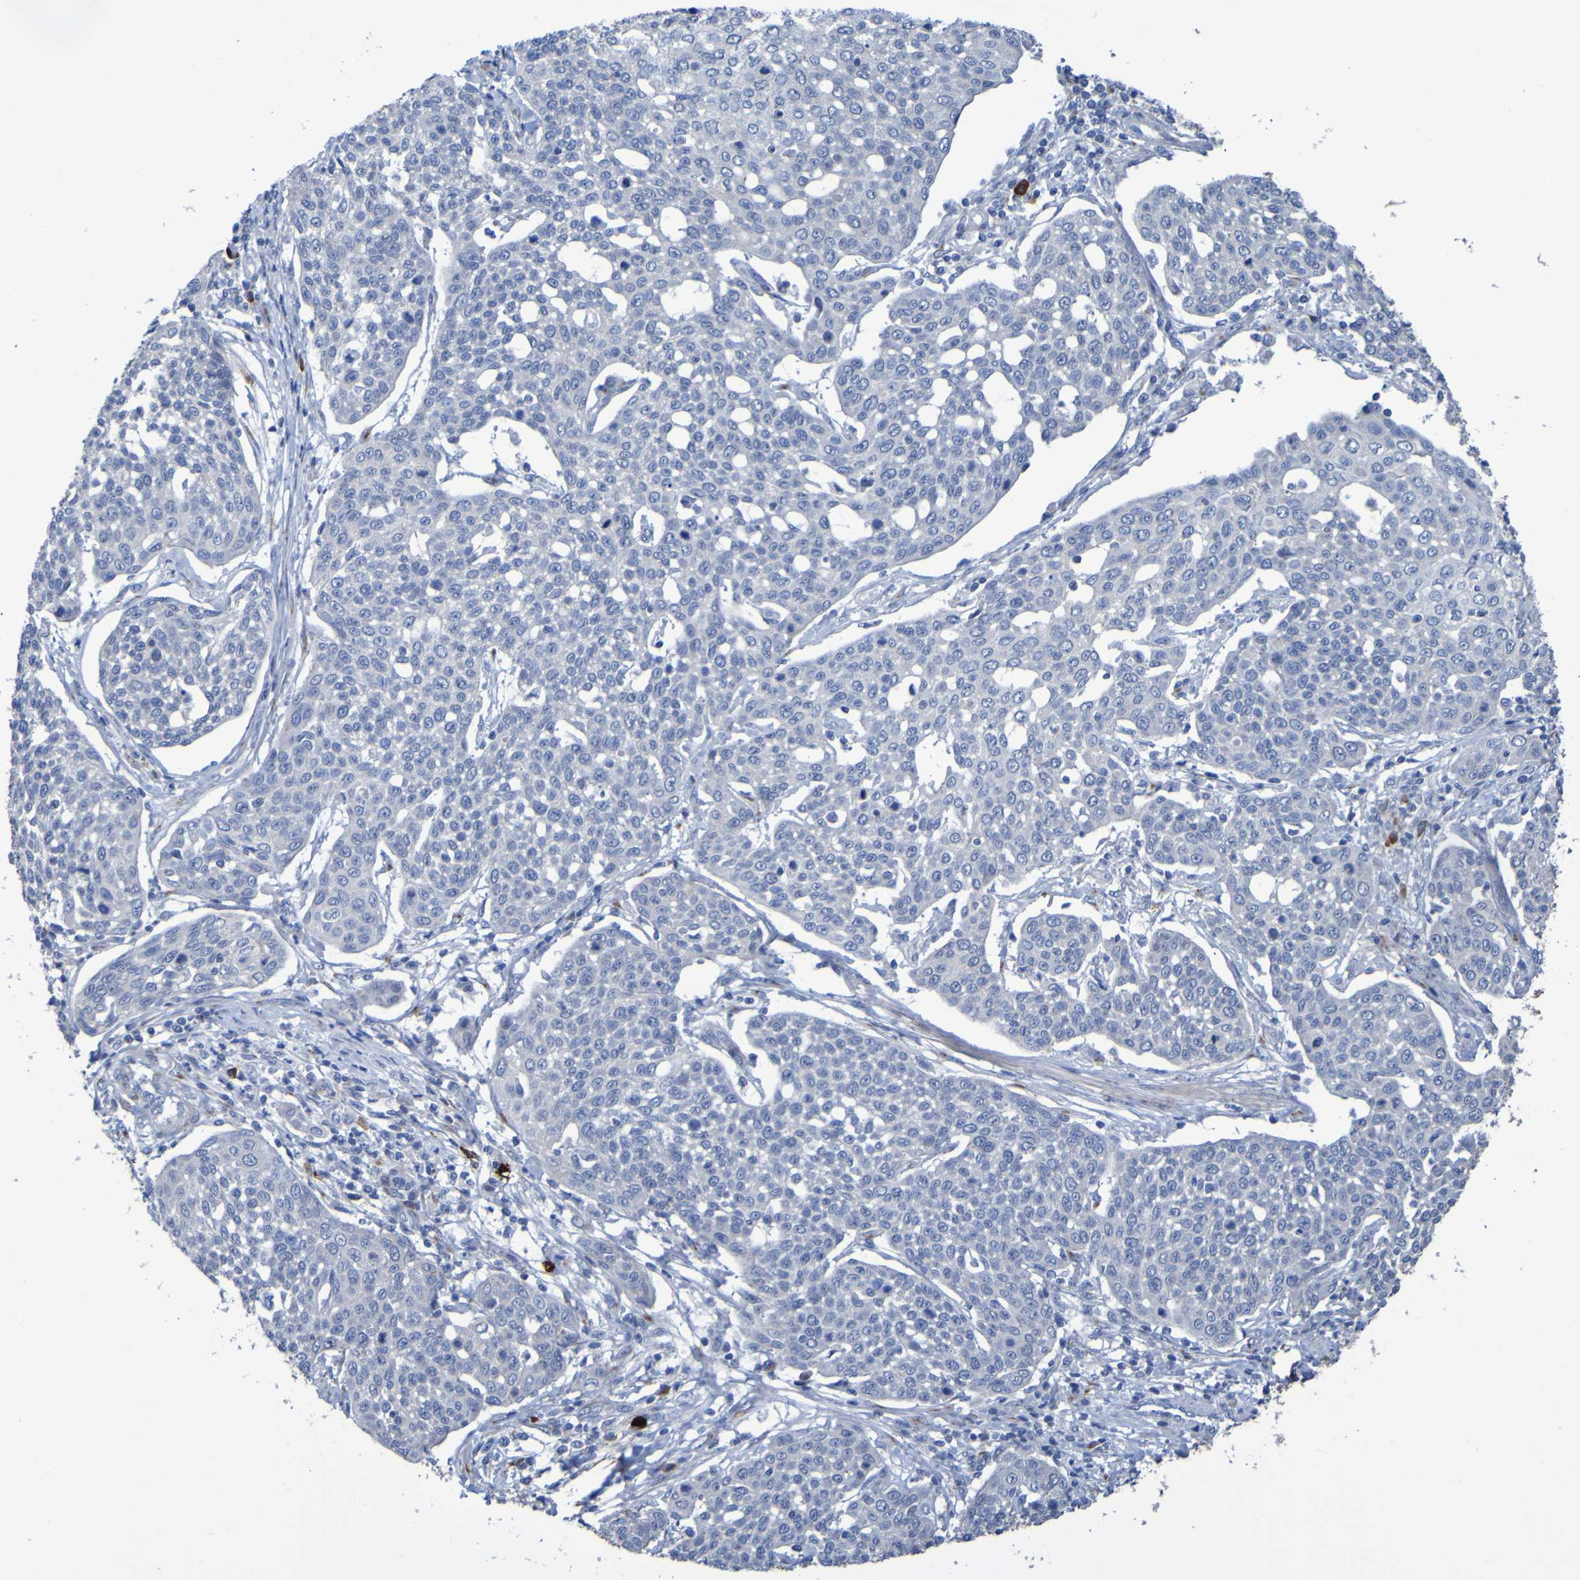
{"staining": {"intensity": "negative", "quantity": "none", "location": "none"}, "tissue": "cervical cancer", "cell_type": "Tumor cells", "image_type": "cancer", "snomed": [{"axis": "morphology", "description": "Squamous cell carcinoma, NOS"}, {"axis": "topography", "description": "Cervix"}], "caption": "The histopathology image demonstrates no staining of tumor cells in cervical cancer. (IHC, brightfield microscopy, high magnification).", "gene": "C11orf24", "patient": {"sex": "female", "age": 34}}